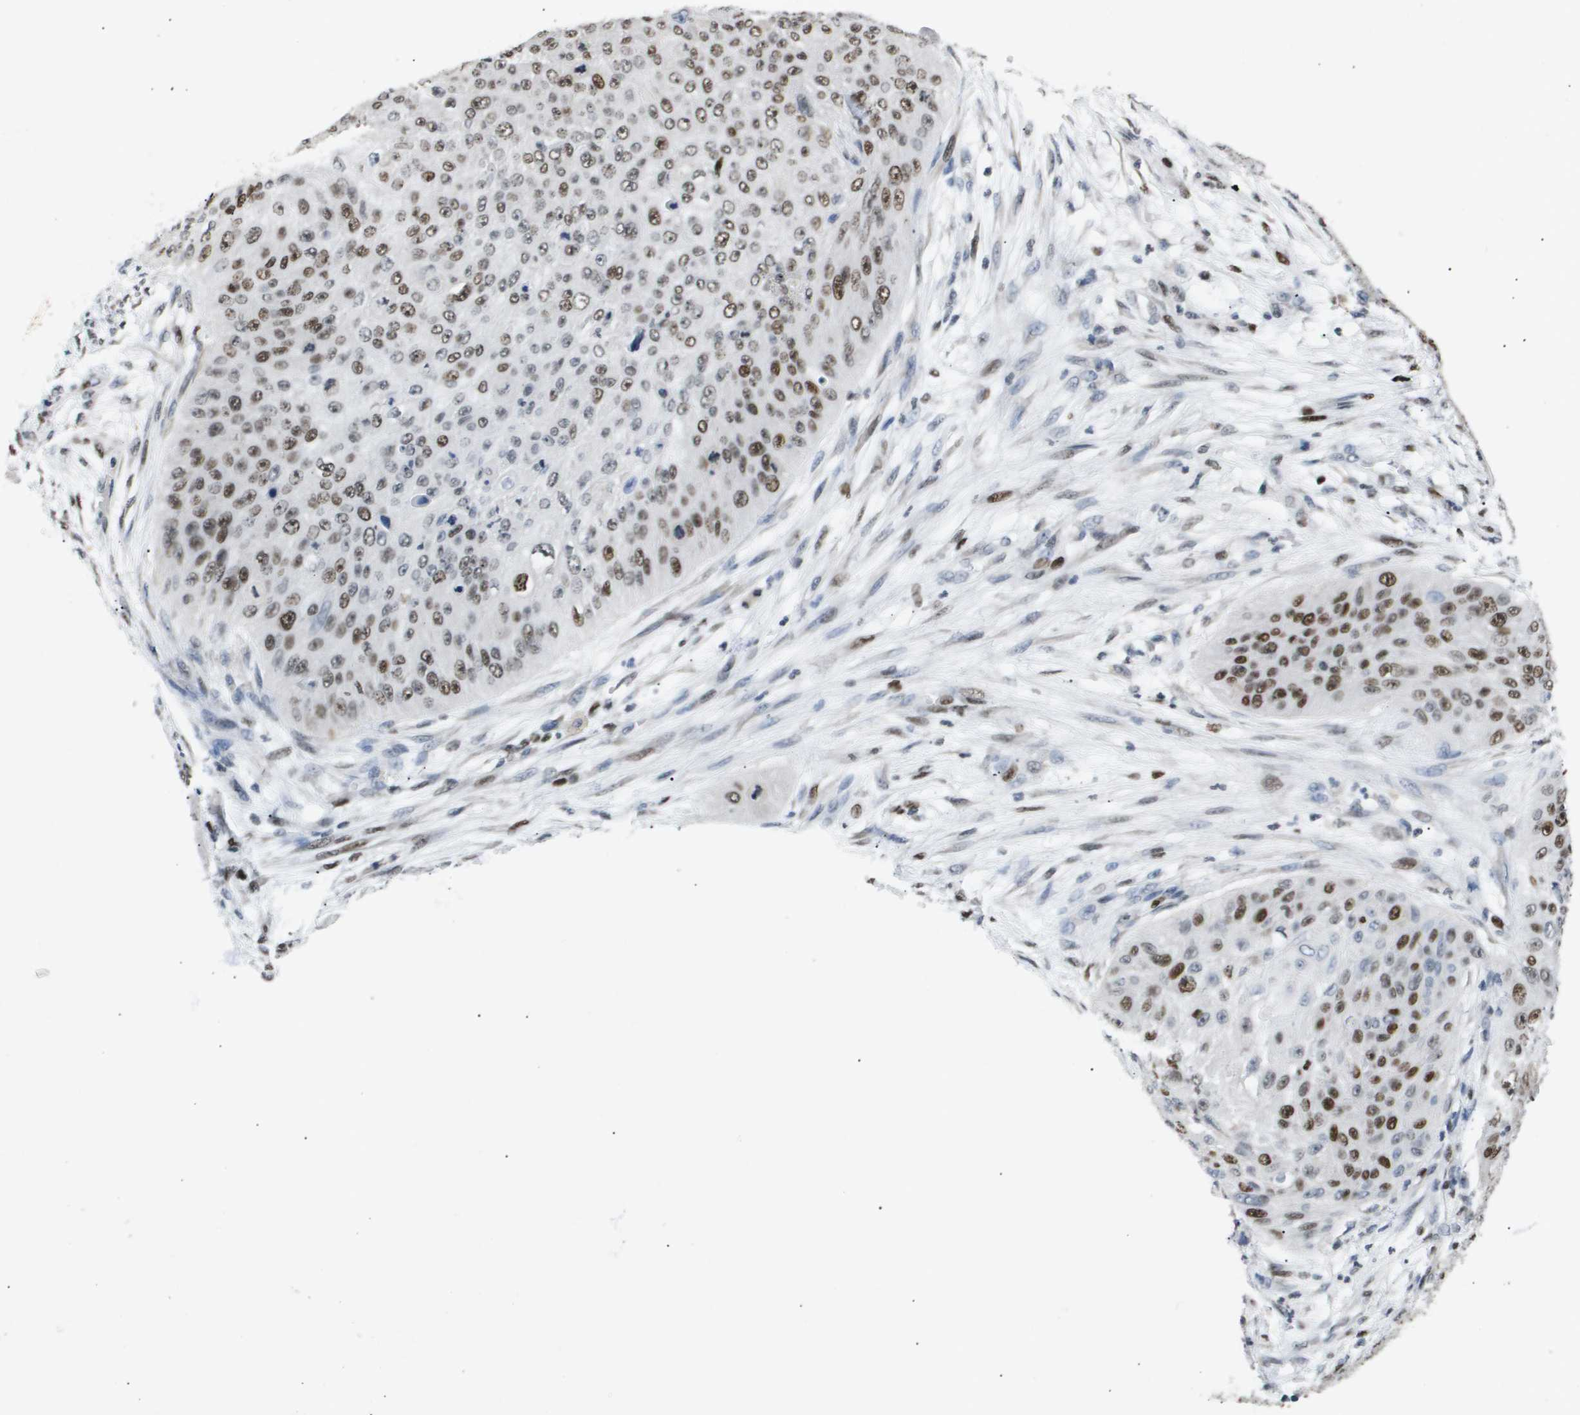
{"staining": {"intensity": "moderate", "quantity": "25%-75%", "location": "nuclear"}, "tissue": "skin cancer", "cell_type": "Tumor cells", "image_type": "cancer", "snomed": [{"axis": "morphology", "description": "Squamous cell carcinoma, NOS"}, {"axis": "topography", "description": "Skin"}], "caption": "About 25%-75% of tumor cells in skin cancer display moderate nuclear protein expression as visualized by brown immunohistochemical staining.", "gene": "ANAPC2", "patient": {"sex": "female", "age": 80}}